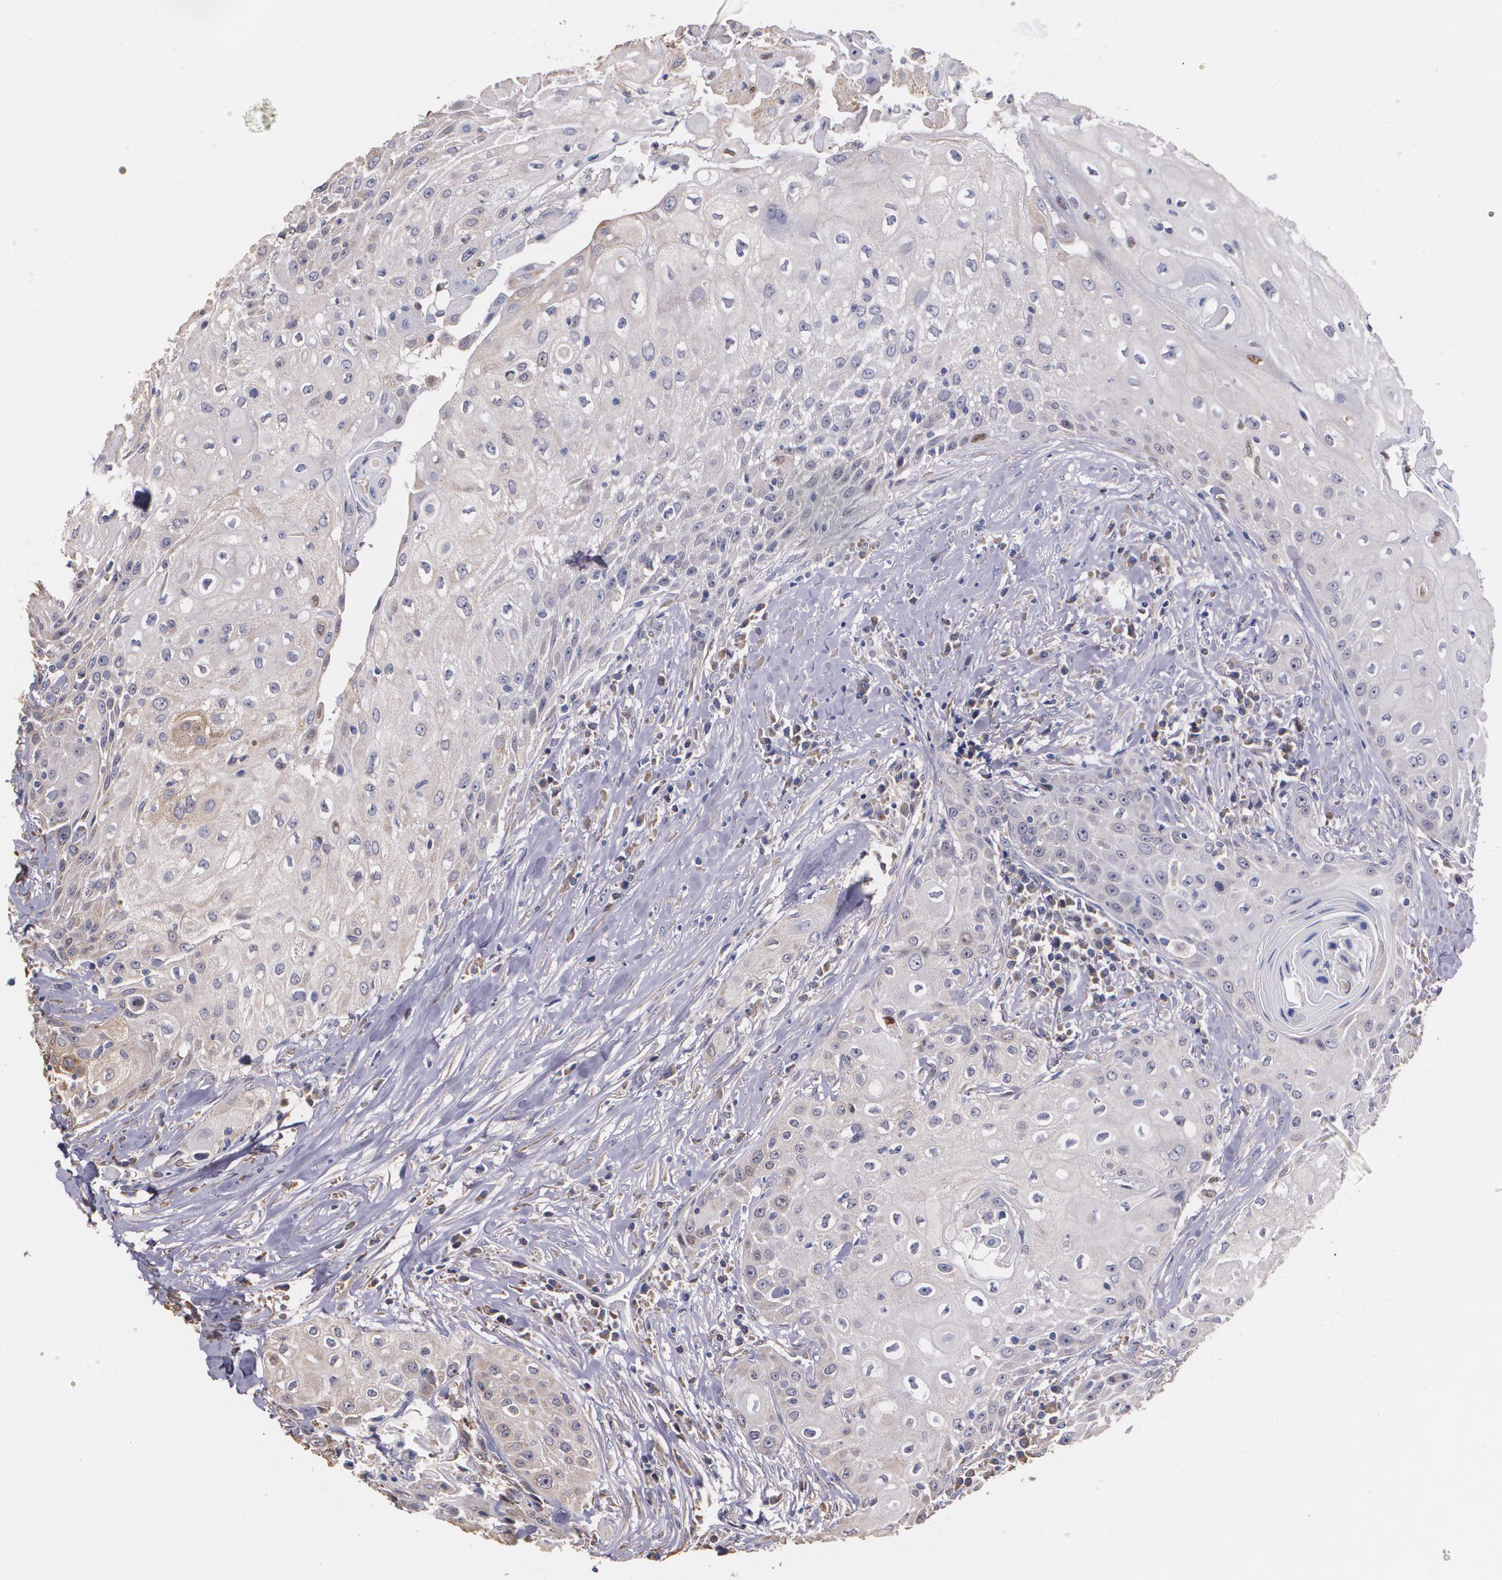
{"staining": {"intensity": "weak", "quantity": "<25%", "location": "cytoplasmic/membranous"}, "tissue": "head and neck cancer", "cell_type": "Tumor cells", "image_type": "cancer", "snomed": [{"axis": "morphology", "description": "Squamous cell carcinoma, NOS"}, {"axis": "topography", "description": "Oral tissue"}, {"axis": "topography", "description": "Head-Neck"}], "caption": "High power microscopy photomicrograph of an IHC micrograph of squamous cell carcinoma (head and neck), revealing no significant expression in tumor cells.", "gene": "ATF3", "patient": {"sex": "female", "age": 82}}